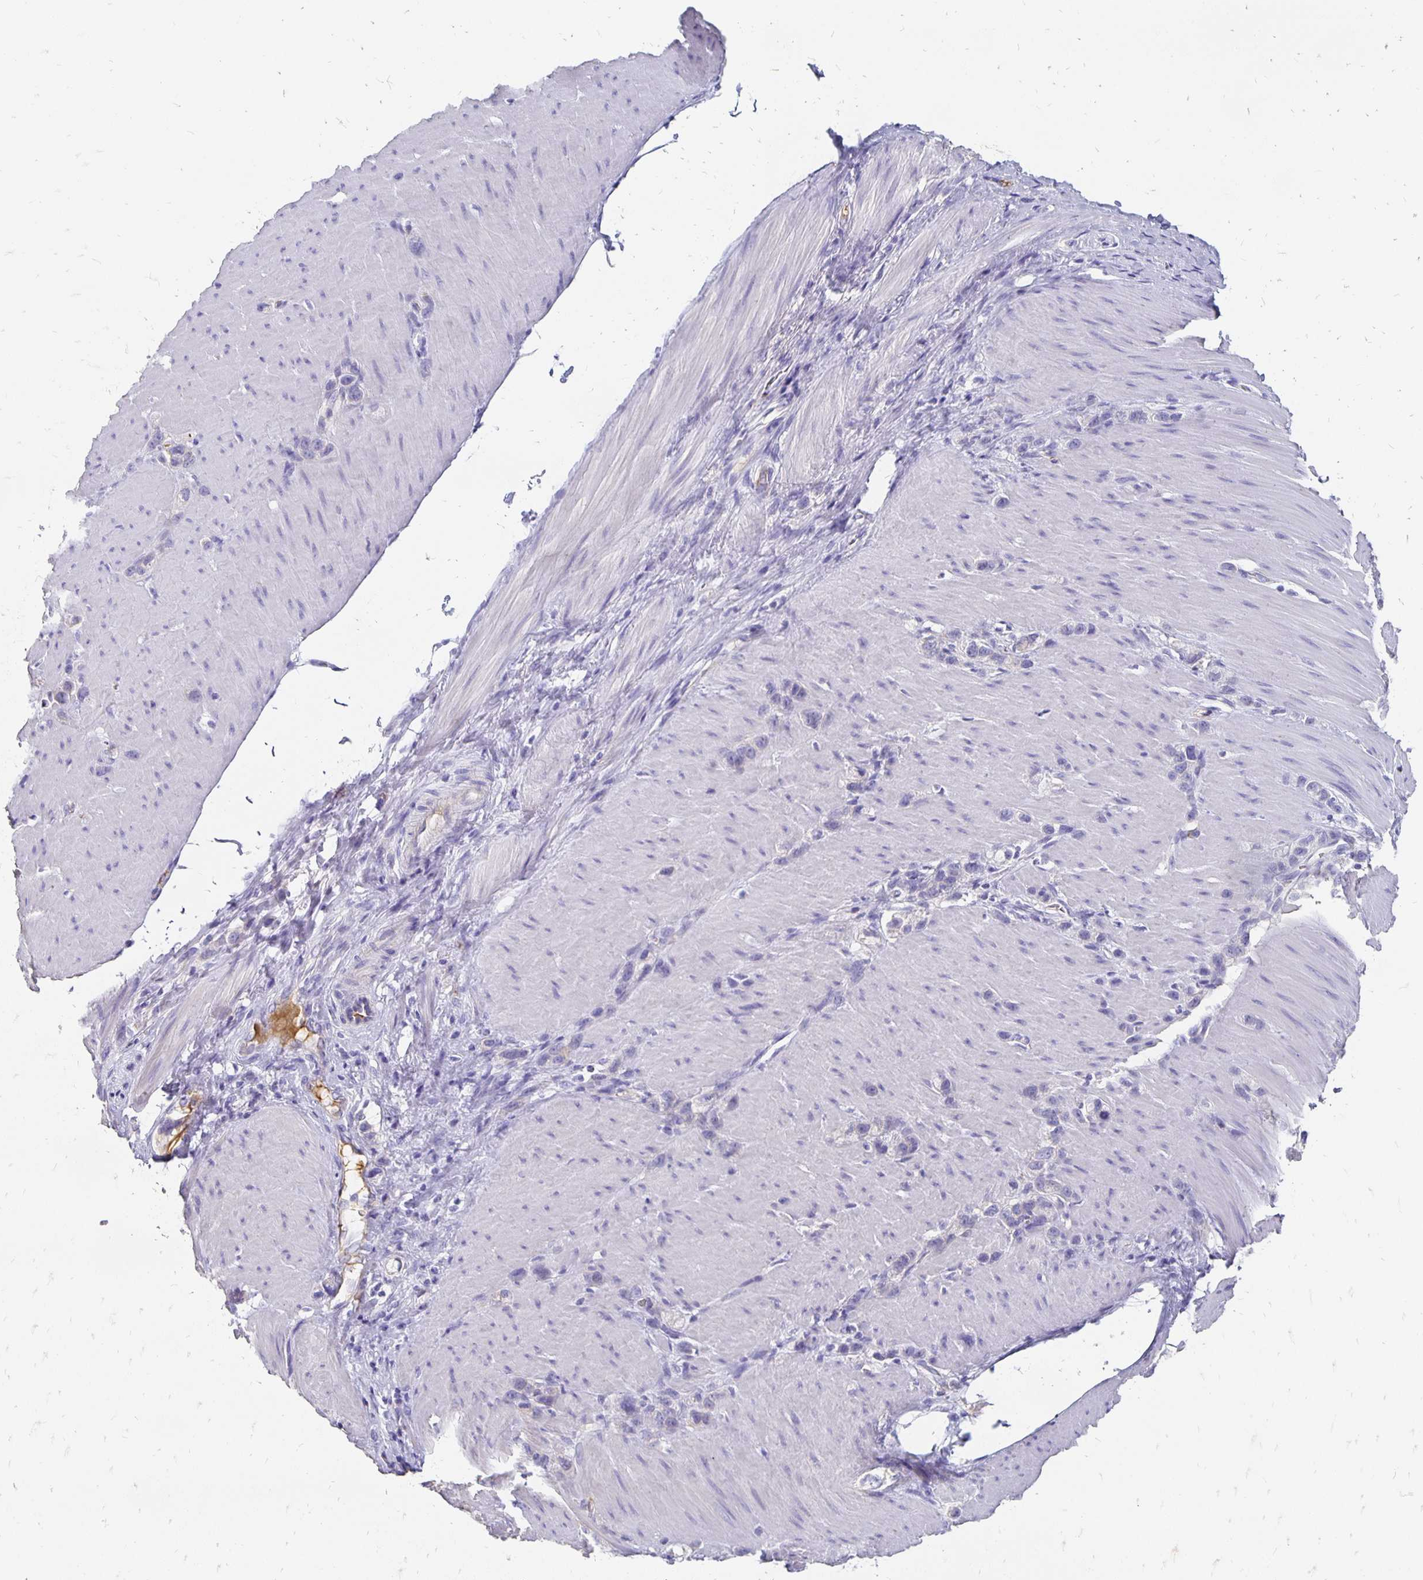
{"staining": {"intensity": "negative", "quantity": "none", "location": "none"}, "tissue": "stomach cancer", "cell_type": "Tumor cells", "image_type": "cancer", "snomed": [{"axis": "morphology", "description": "Adenocarcinoma, NOS"}, {"axis": "topography", "description": "Stomach"}], "caption": "Stomach cancer was stained to show a protein in brown. There is no significant positivity in tumor cells. (Immunohistochemistry, brightfield microscopy, high magnification).", "gene": "APOB", "patient": {"sex": "female", "age": 65}}